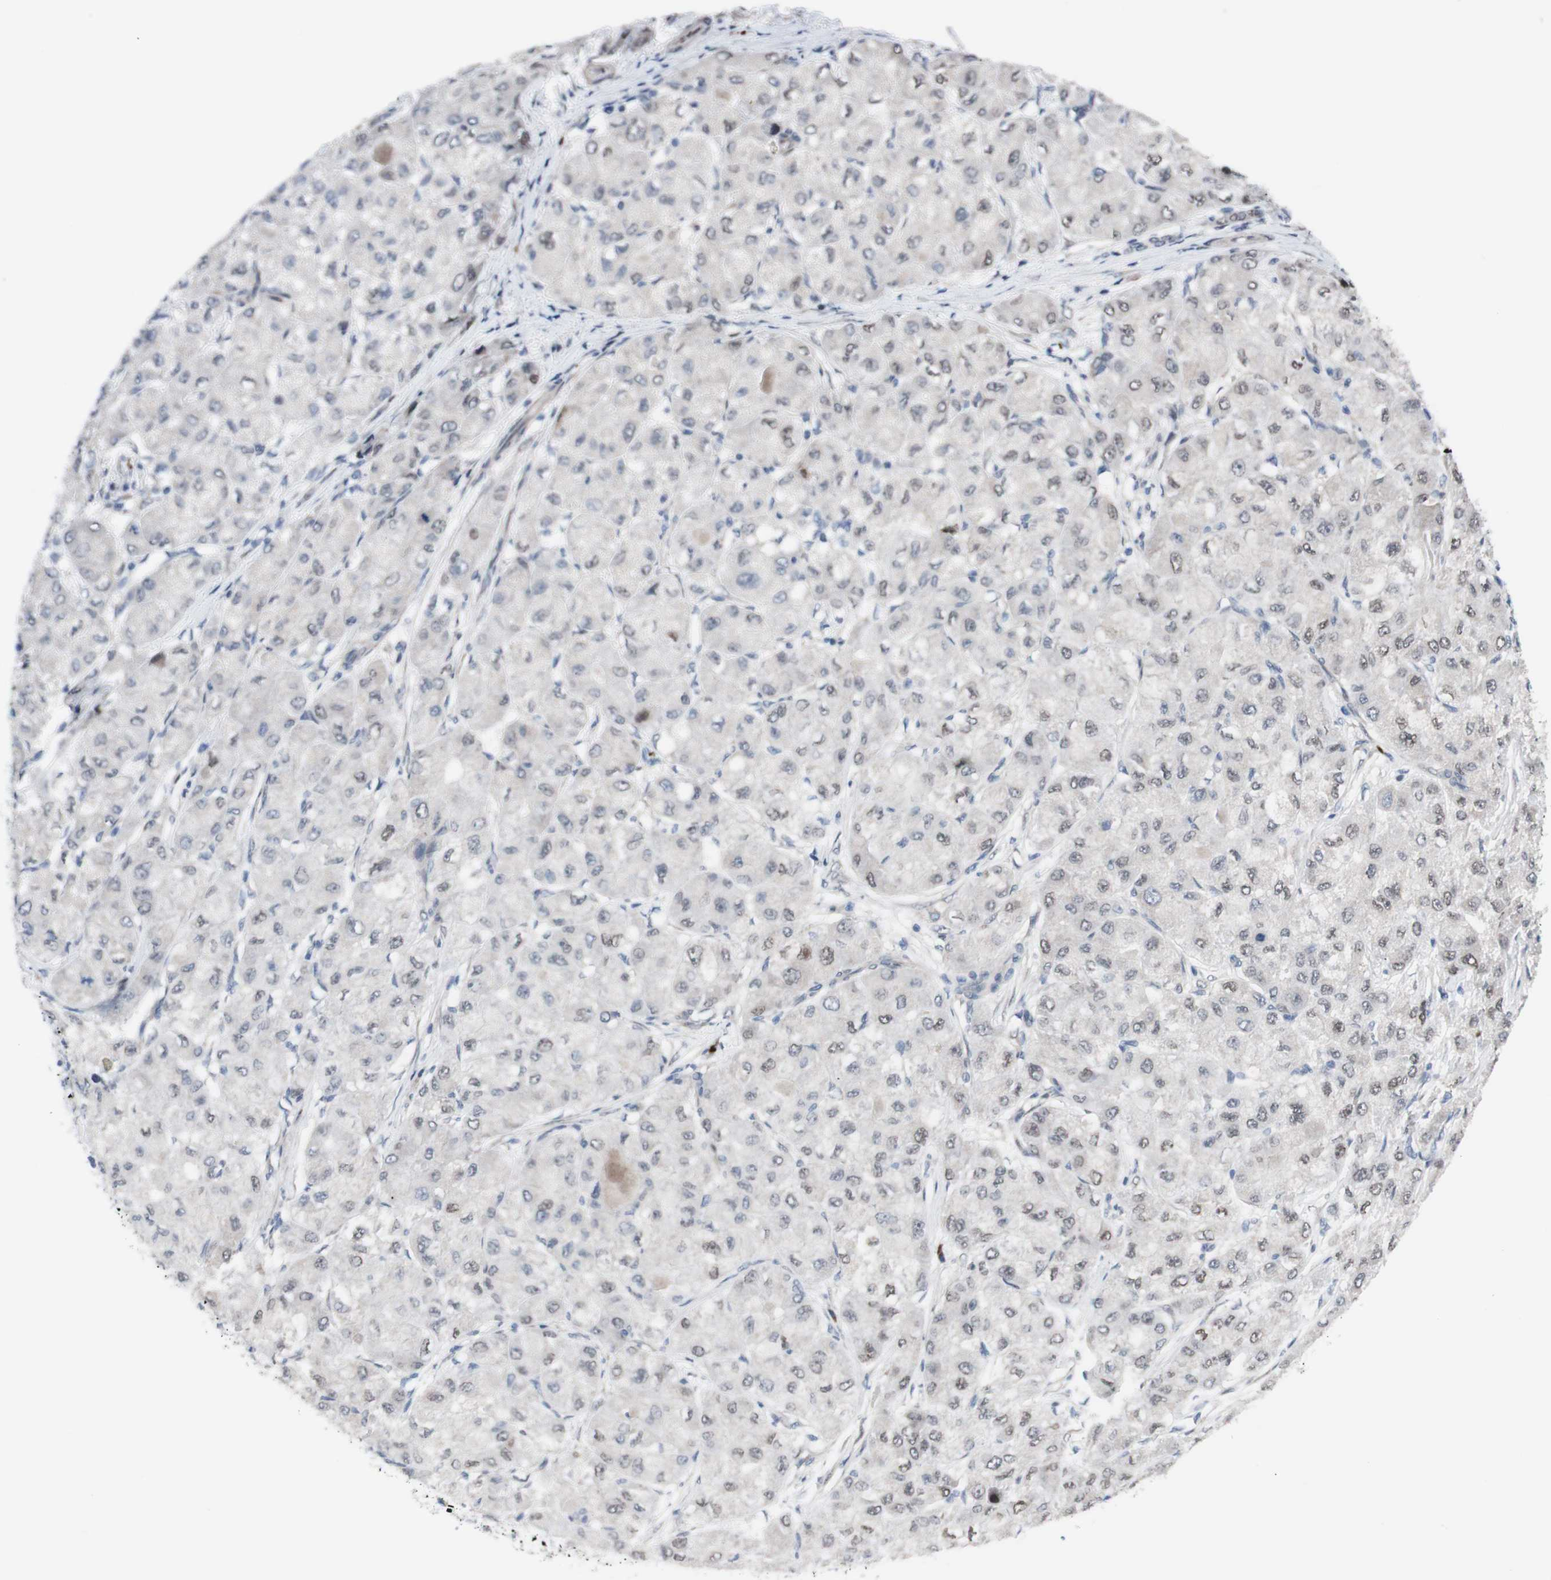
{"staining": {"intensity": "negative", "quantity": "none", "location": "none"}, "tissue": "liver cancer", "cell_type": "Tumor cells", "image_type": "cancer", "snomed": [{"axis": "morphology", "description": "Carcinoma, Hepatocellular, NOS"}, {"axis": "topography", "description": "Liver"}], "caption": "Liver cancer stained for a protein using immunohistochemistry (IHC) reveals no expression tumor cells.", "gene": "PHTF2", "patient": {"sex": "male", "age": 80}}